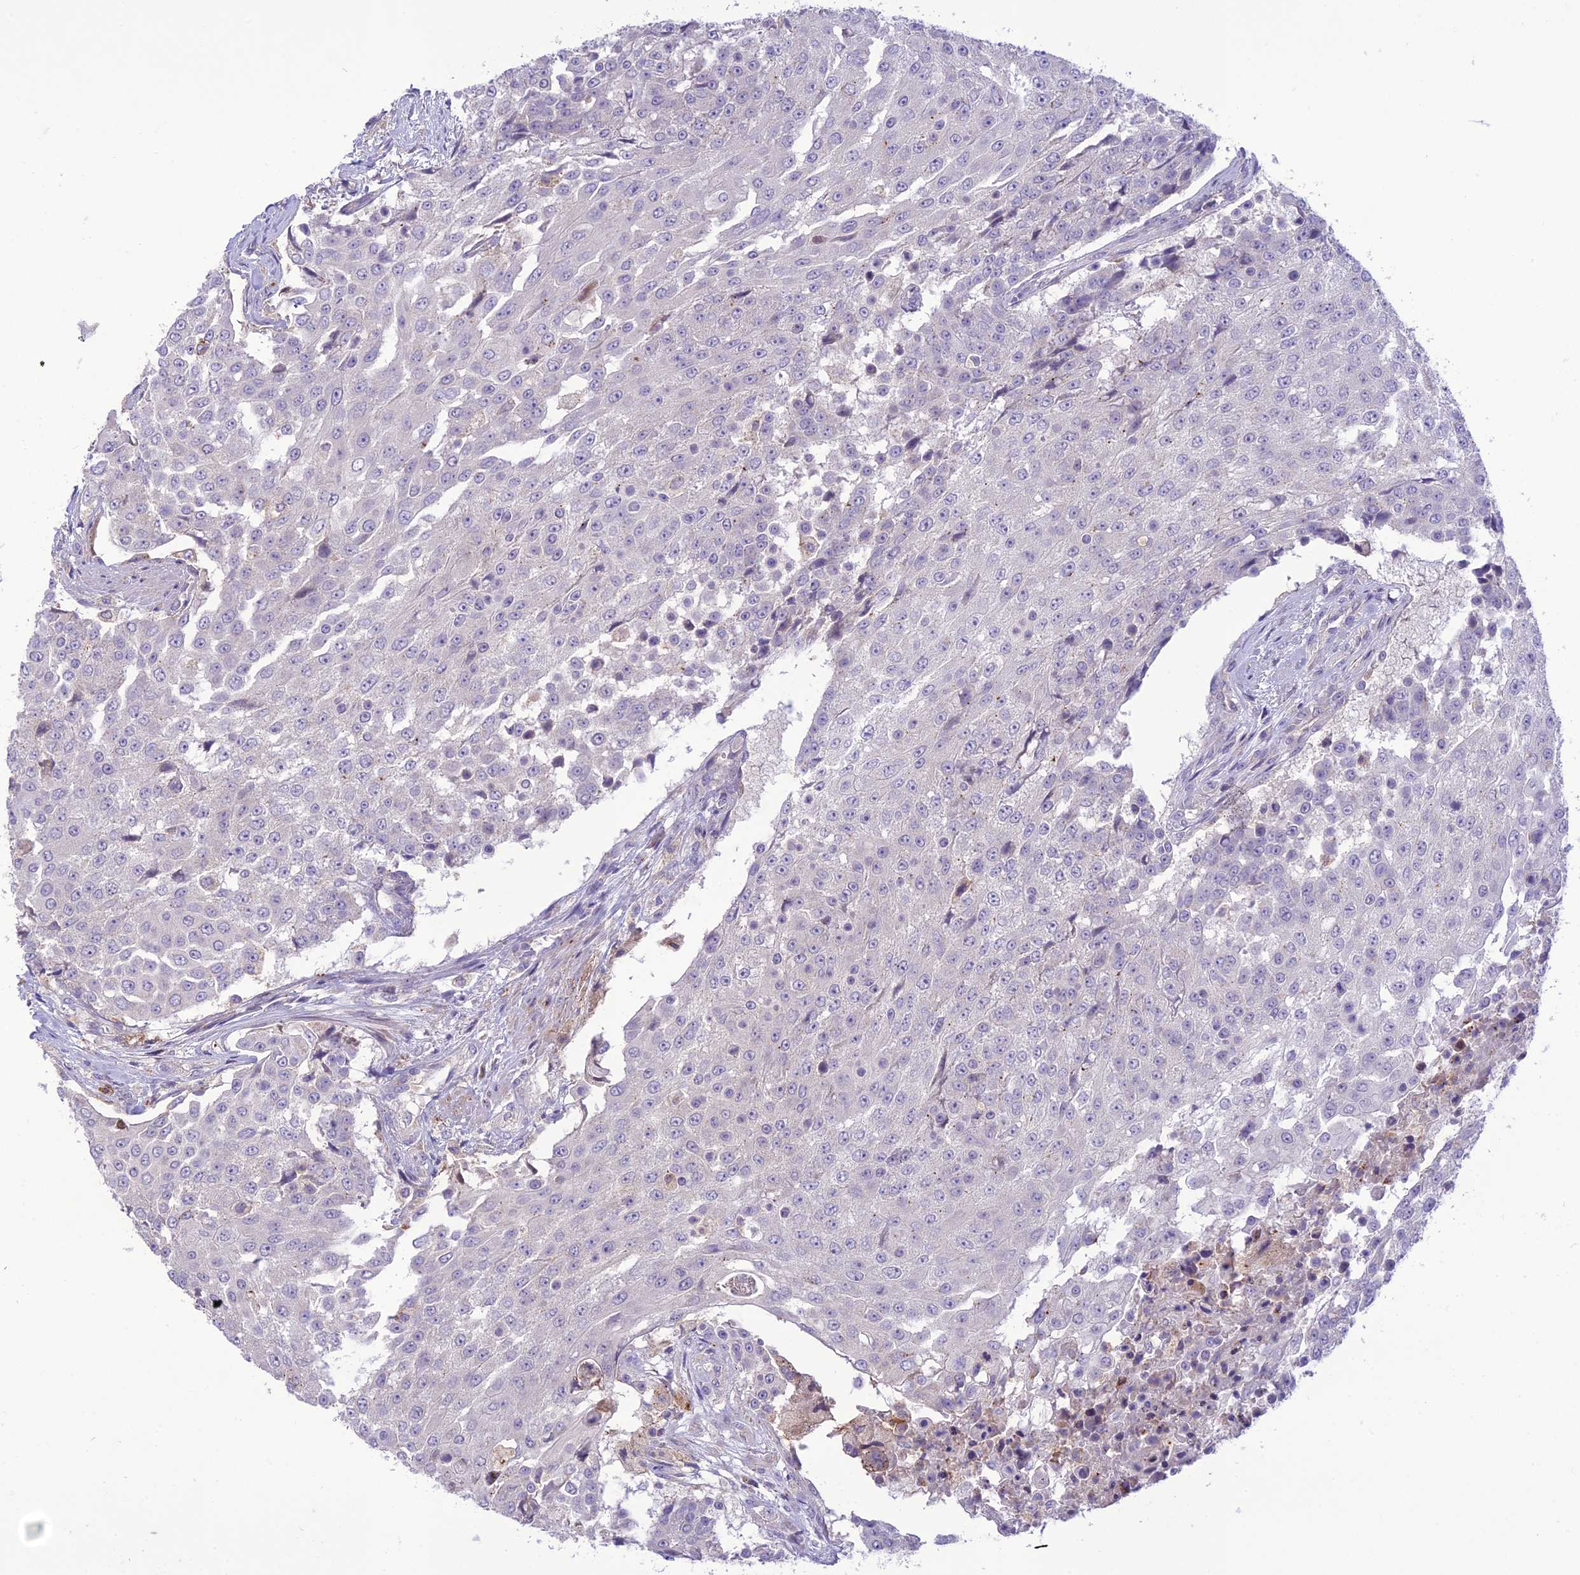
{"staining": {"intensity": "negative", "quantity": "none", "location": "none"}, "tissue": "urothelial cancer", "cell_type": "Tumor cells", "image_type": "cancer", "snomed": [{"axis": "morphology", "description": "Urothelial carcinoma, High grade"}, {"axis": "topography", "description": "Urinary bladder"}], "caption": "DAB immunohistochemical staining of human urothelial carcinoma (high-grade) demonstrates no significant positivity in tumor cells.", "gene": "ITGAE", "patient": {"sex": "female", "age": 63}}